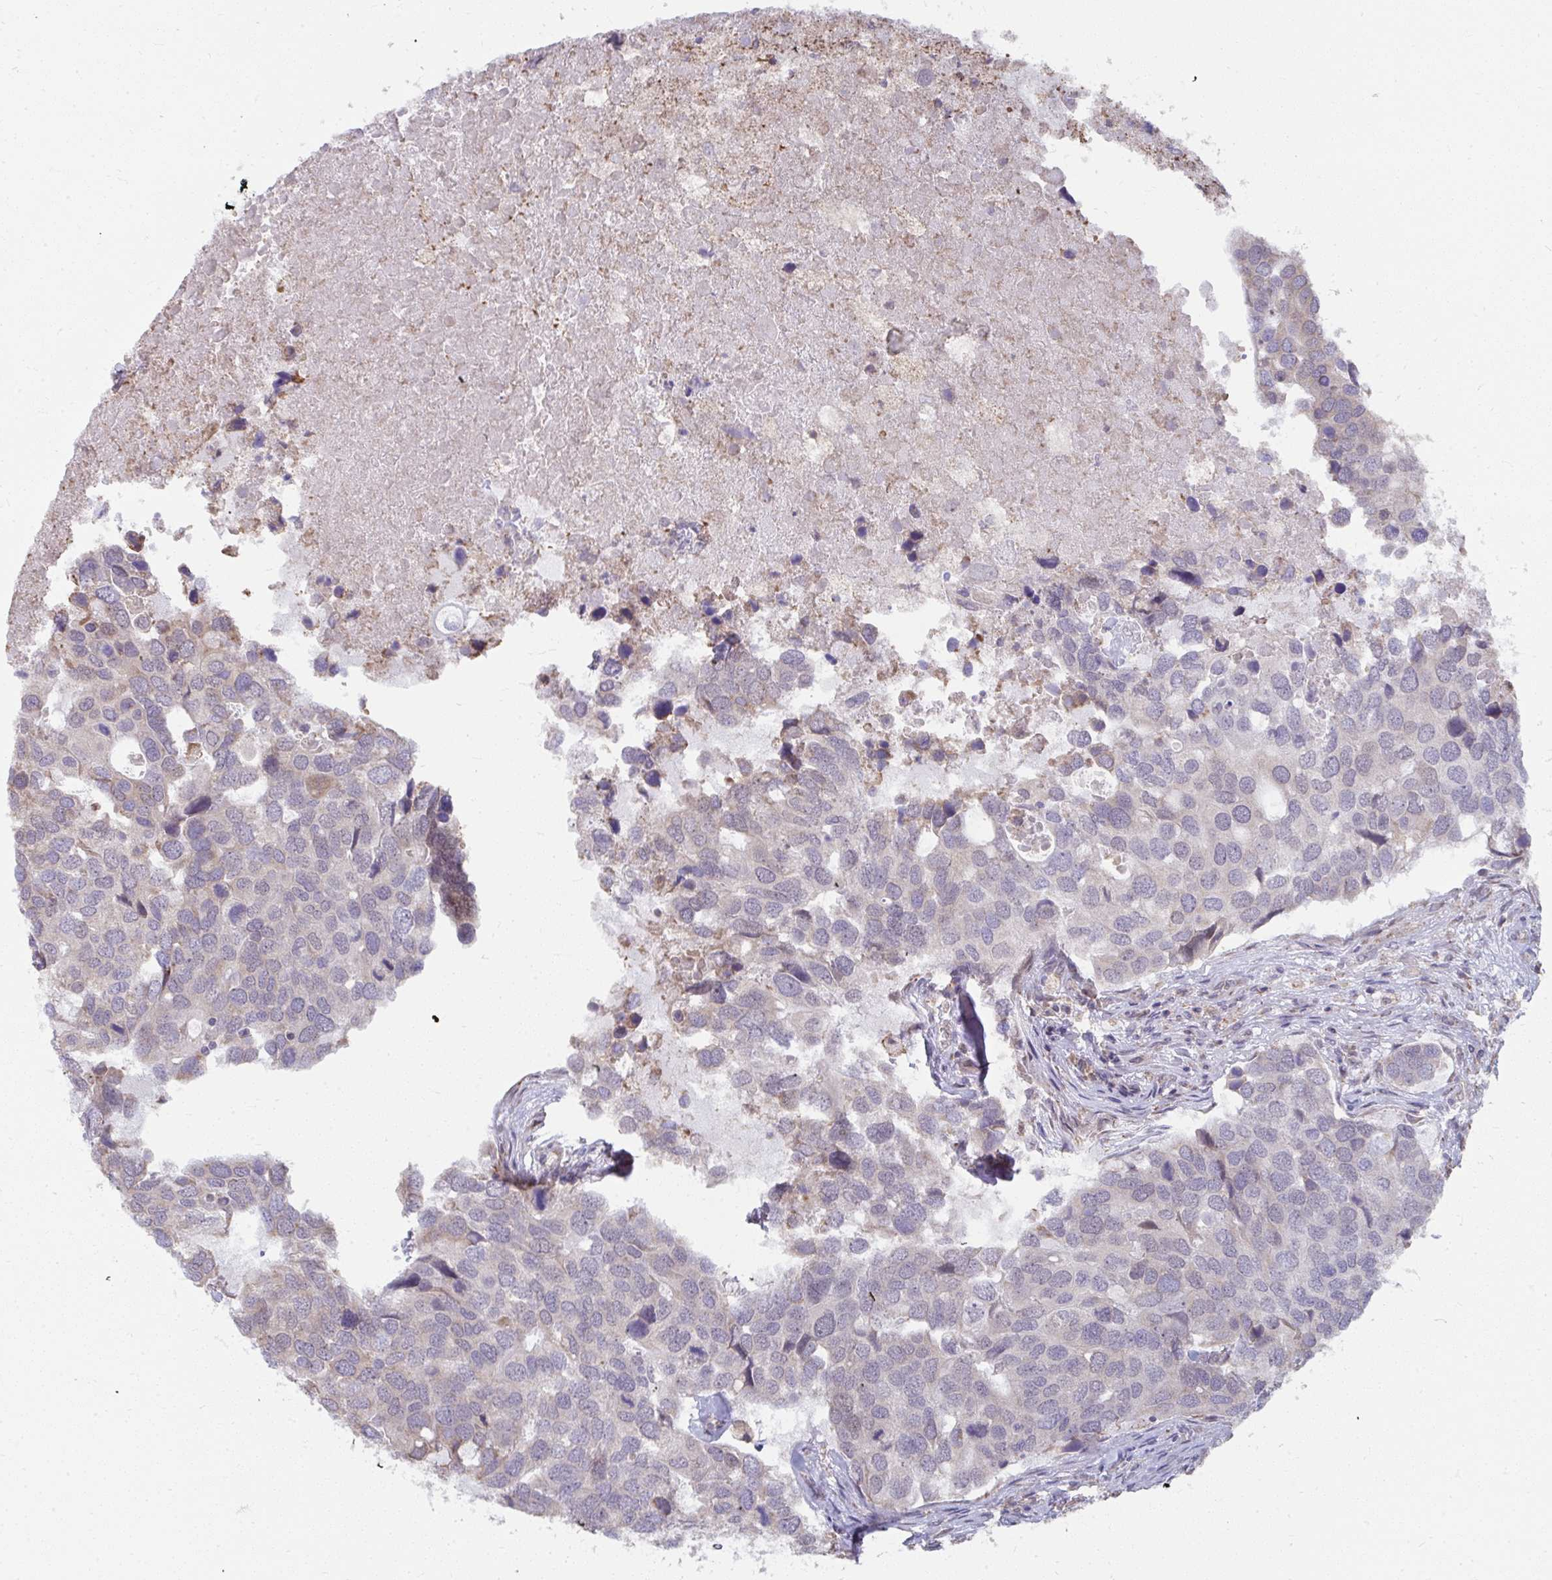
{"staining": {"intensity": "weak", "quantity": "<25%", "location": "cytoplasmic/membranous"}, "tissue": "breast cancer", "cell_type": "Tumor cells", "image_type": "cancer", "snomed": [{"axis": "morphology", "description": "Duct carcinoma"}, {"axis": "topography", "description": "Breast"}], "caption": "DAB (3,3'-diaminobenzidine) immunohistochemical staining of human invasive ductal carcinoma (breast) exhibits no significant positivity in tumor cells.", "gene": "NMNAT1", "patient": {"sex": "female", "age": 83}}